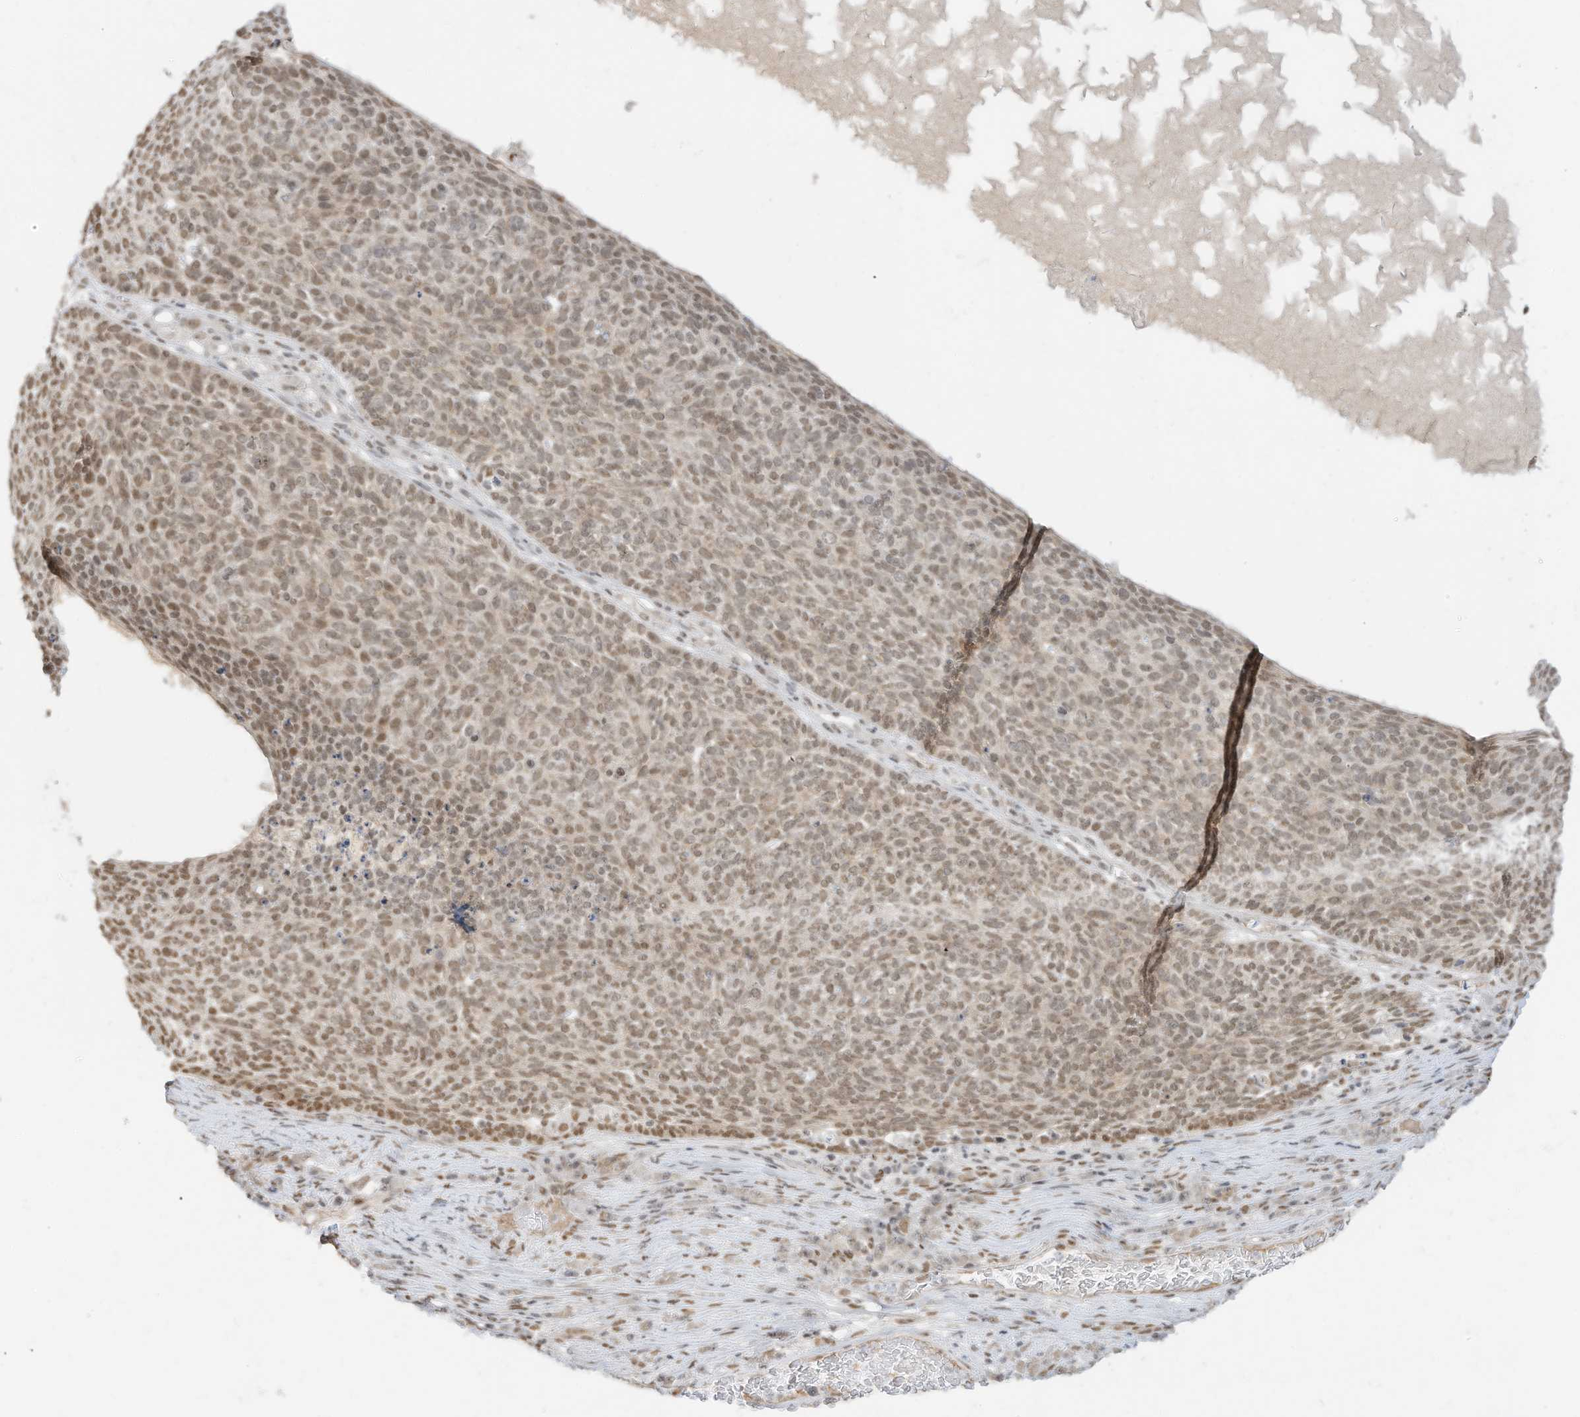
{"staining": {"intensity": "weak", "quantity": ">75%", "location": "nuclear"}, "tissue": "skin cancer", "cell_type": "Tumor cells", "image_type": "cancer", "snomed": [{"axis": "morphology", "description": "Squamous cell carcinoma, NOS"}, {"axis": "topography", "description": "Skin"}], "caption": "Skin cancer (squamous cell carcinoma) tissue exhibits weak nuclear positivity in about >75% of tumor cells, visualized by immunohistochemistry.", "gene": "NHSL1", "patient": {"sex": "female", "age": 90}}